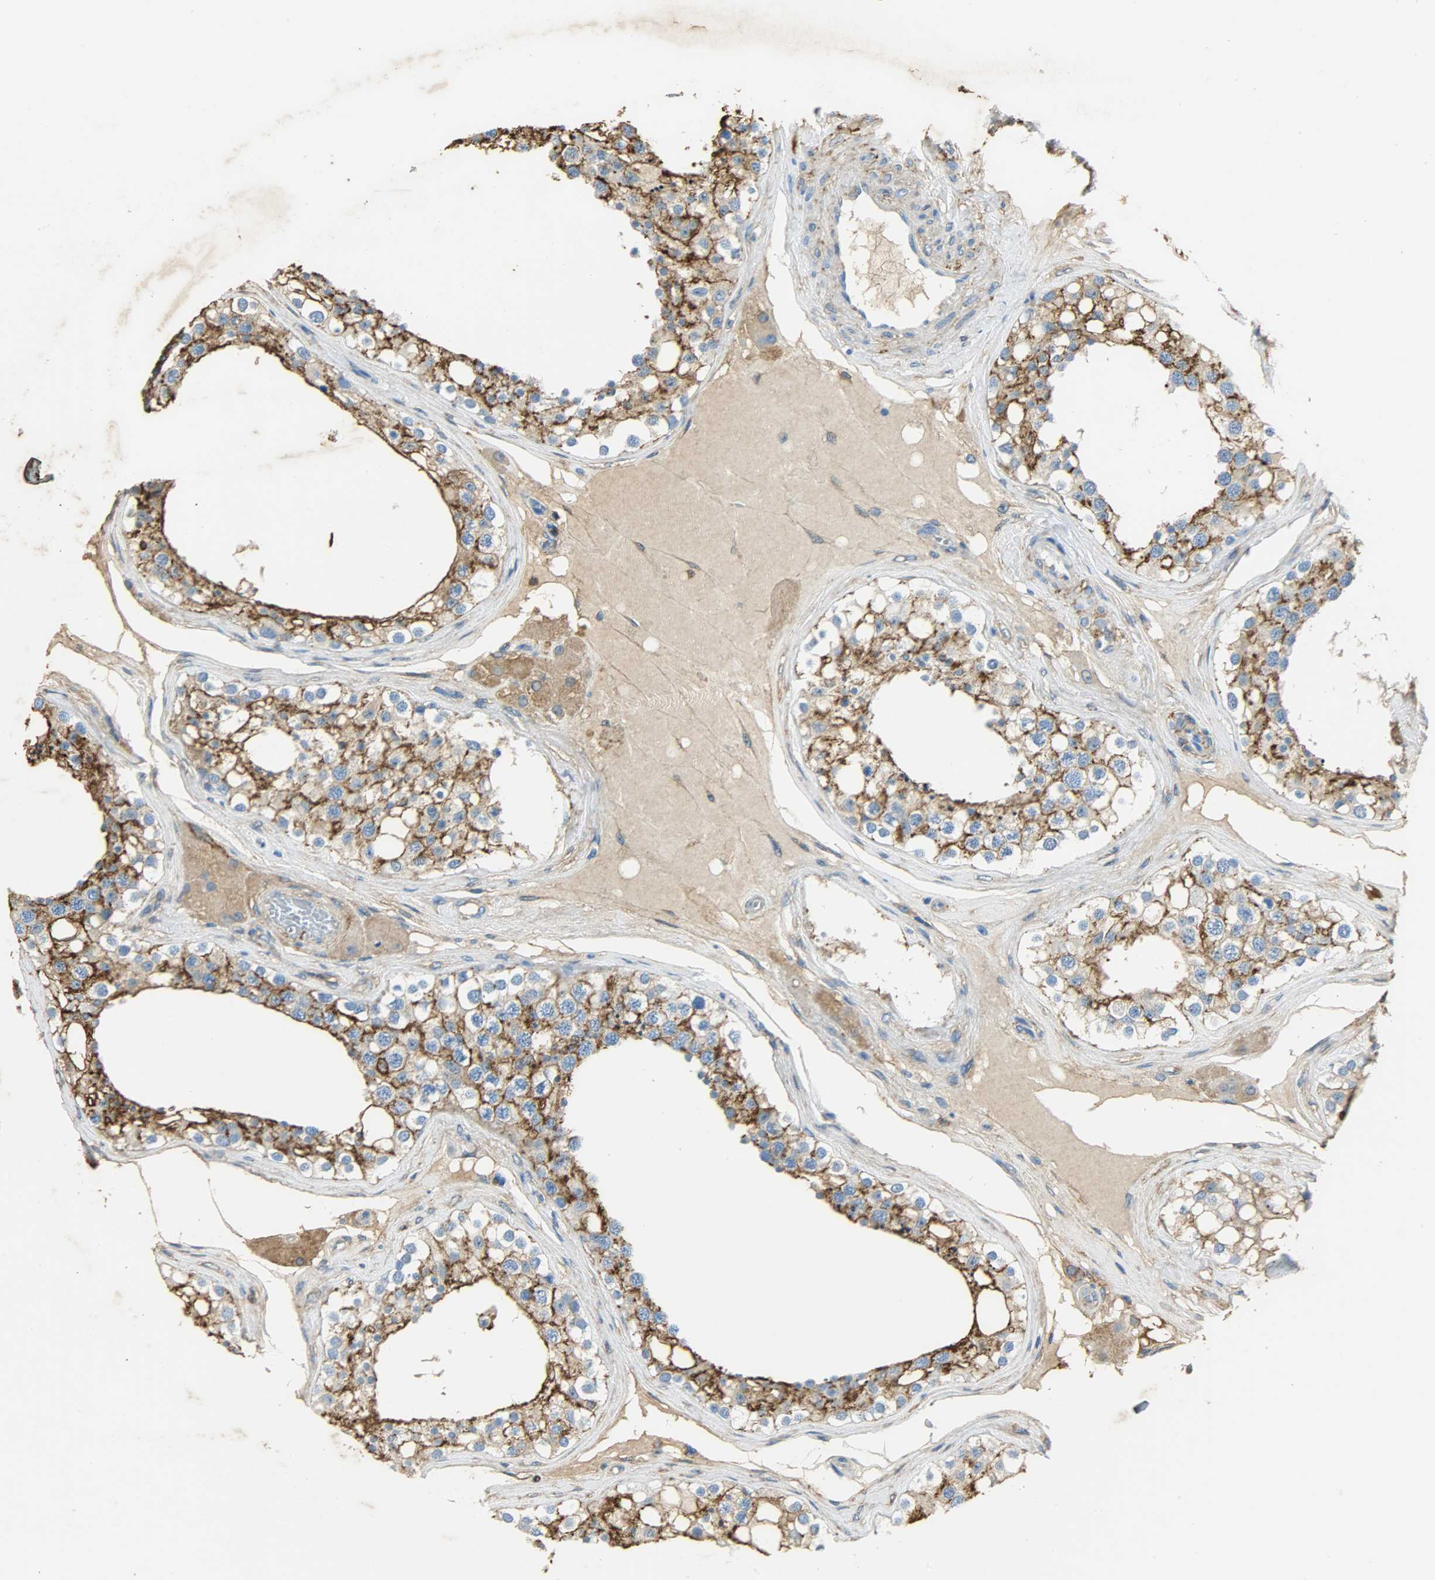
{"staining": {"intensity": "strong", "quantity": ">75%", "location": "cytoplasmic/membranous"}, "tissue": "testis", "cell_type": "Cells in seminiferous ducts", "image_type": "normal", "snomed": [{"axis": "morphology", "description": "Normal tissue, NOS"}, {"axis": "topography", "description": "Testis"}], "caption": "Immunohistochemistry (IHC) photomicrograph of benign testis stained for a protein (brown), which displays high levels of strong cytoplasmic/membranous expression in about >75% of cells in seminiferous ducts.", "gene": "ANXA6", "patient": {"sex": "male", "age": 68}}